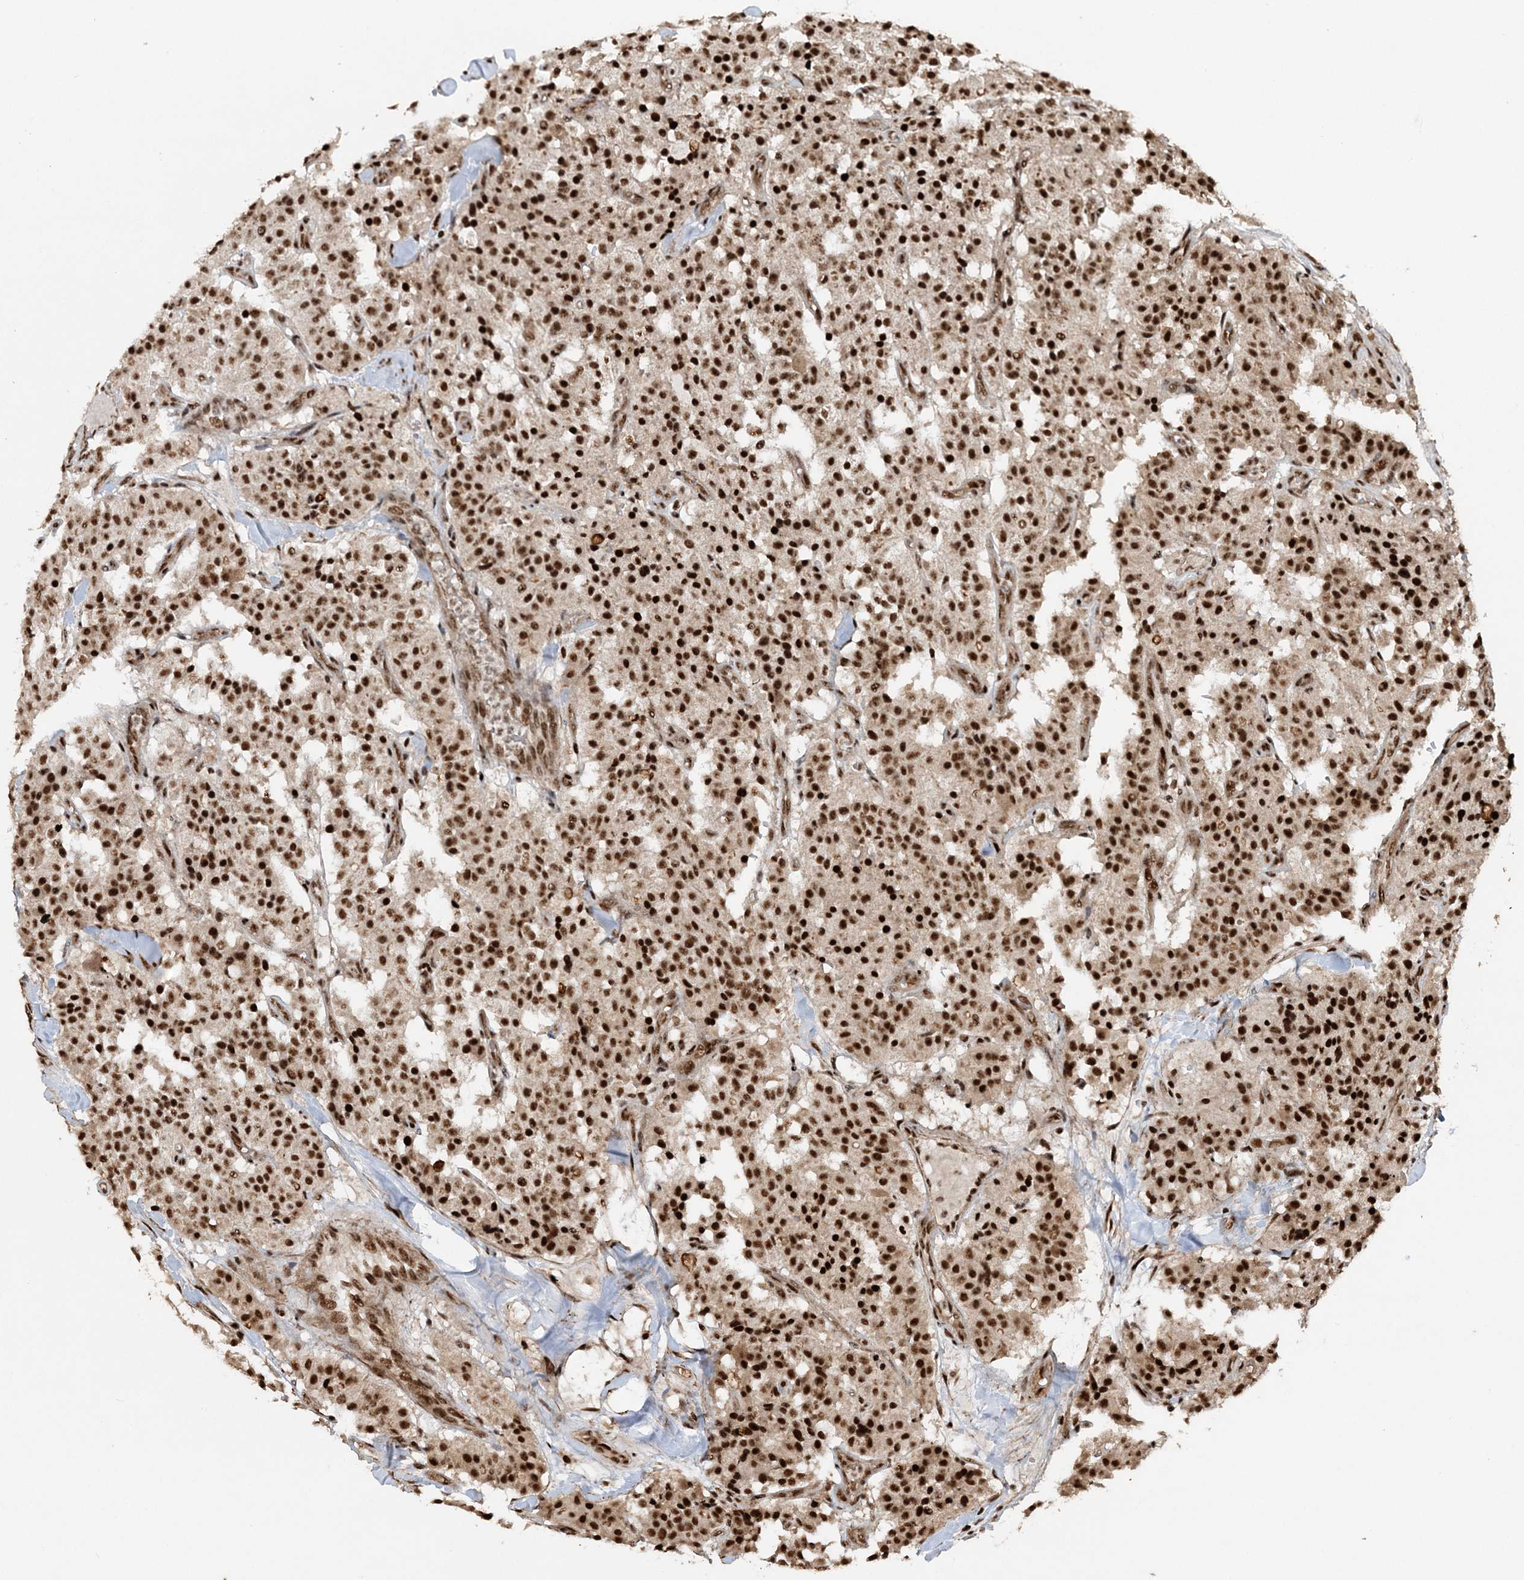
{"staining": {"intensity": "strong", "quantity": ">75%", "location": "nuclear"}, "tissue": "carcinoid", "cell_type": "Tumor cells", "image_type": "cancer", "snomed": [{"axis": "morphology", "description": "Carcinoid, malignant, NOS"}, {"axis": "topography", "description": "Lung"}], "caption": "Immunohistochemical staining of human malignant carcinoid displays strong nuclear protein expression in approximately >75% of tumor cells.", "gene": "EXOSC8", "patient": {"sex": "male", "age": 30}}